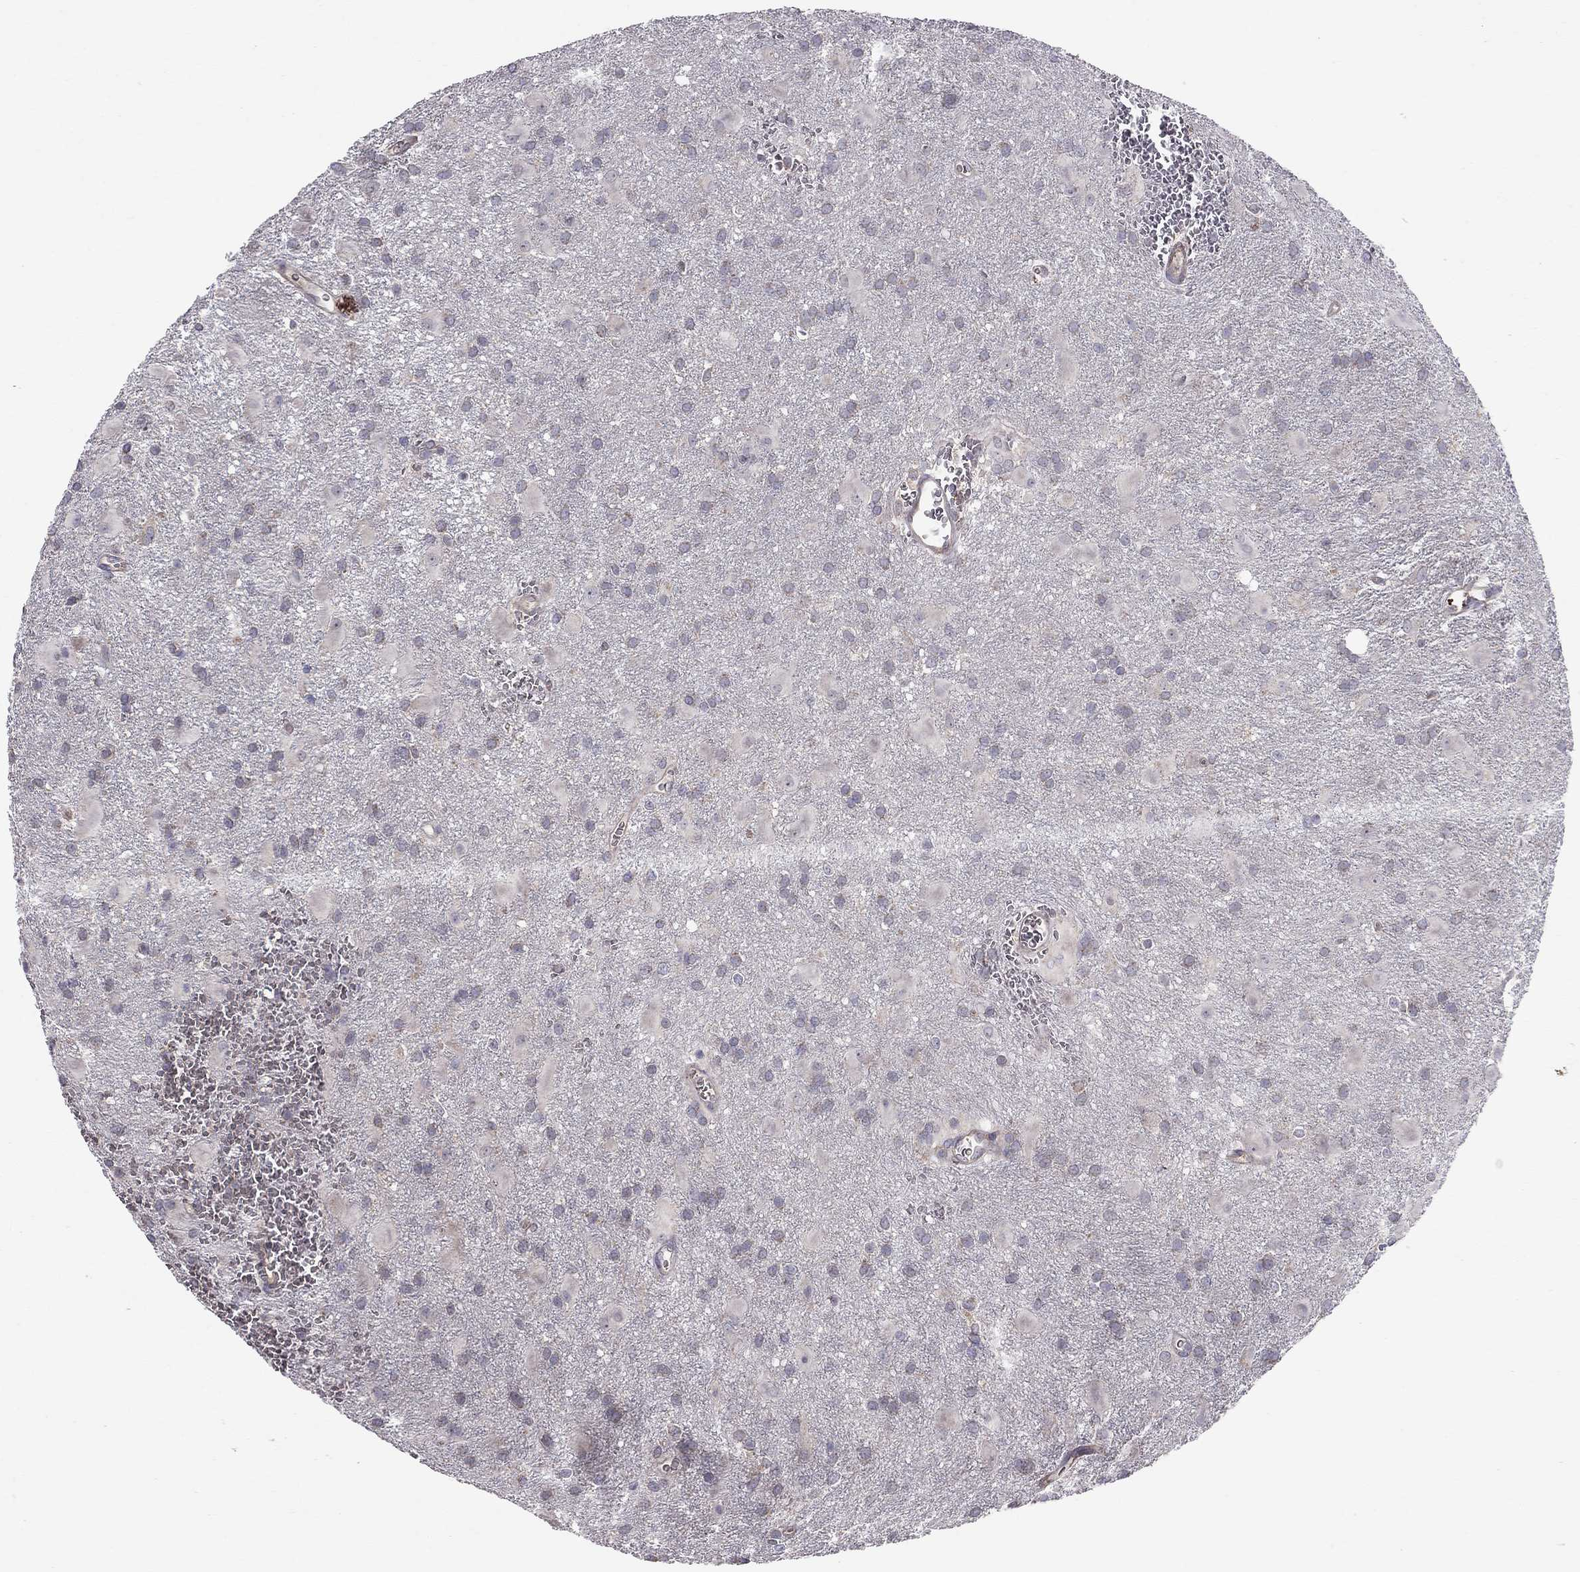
{"staining": {"intensity": "negative", "quantity": "none", "location": "none"}, "tissue": "glioma", "cell_type": "Tumor cells", "image_type": "cancer", "snomed": [{"axis": "morphology", "description": "Glioma, malignant, Low grade"}, {"axis": "topography", "description": "Brain"}], "caption": "Micrograph shows no protein expression in tumor cells of malignant glioma (low-grade) tissue.", "gene": "PIK3CG", "patient": {"sex": "male", "age": 58}}